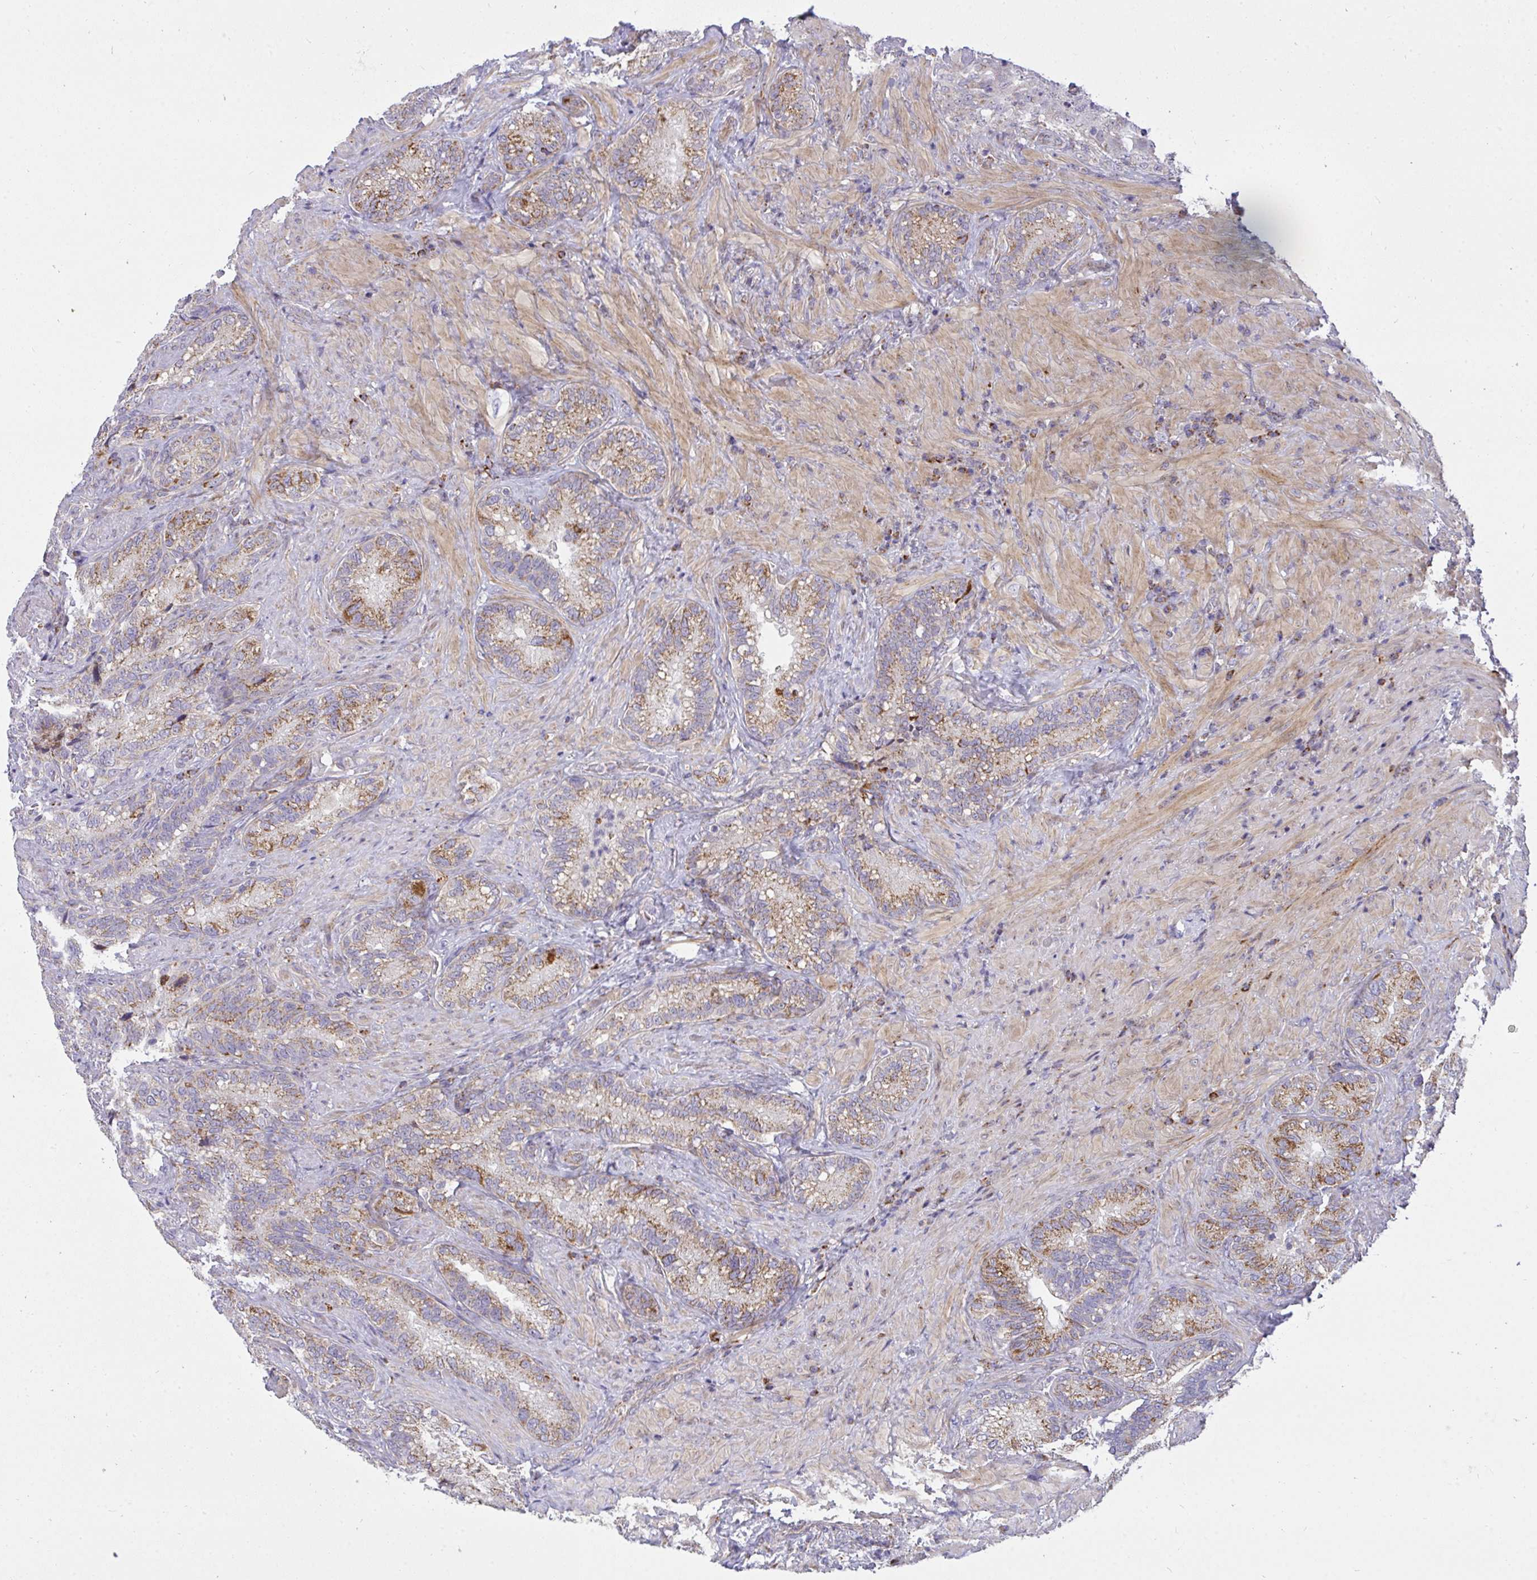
{"staining": {"intensity": "moderate", "quantity": "25%-75%", "location": "cytoplasmic/membranous"}, "tissue": "seminal vesicle", "cell_type": "Glandular cells", "image_type": "normal", "snomed": [{"axis": "morphology", "description": "Normal tissue, NOS"}, {"axis": "topography", "description": "Seminal veicle"}], "caption": "Immunohistochemistry staining of unremarkable seminal vesicle, which demonstrates medium levels of moderate cytoplasmic/membranous staining in about 25%-75% of glandular cells indicating moderate cytoplasmic/membranous protein staining. The staining was performed using DAB (3,3'-diaminobenzidine) (brown) for protein detection and nuclei were counterstained in hematoxylin (blue).", "gene": "SRRM4", "patient": {"sex": "male", "age": 68}}